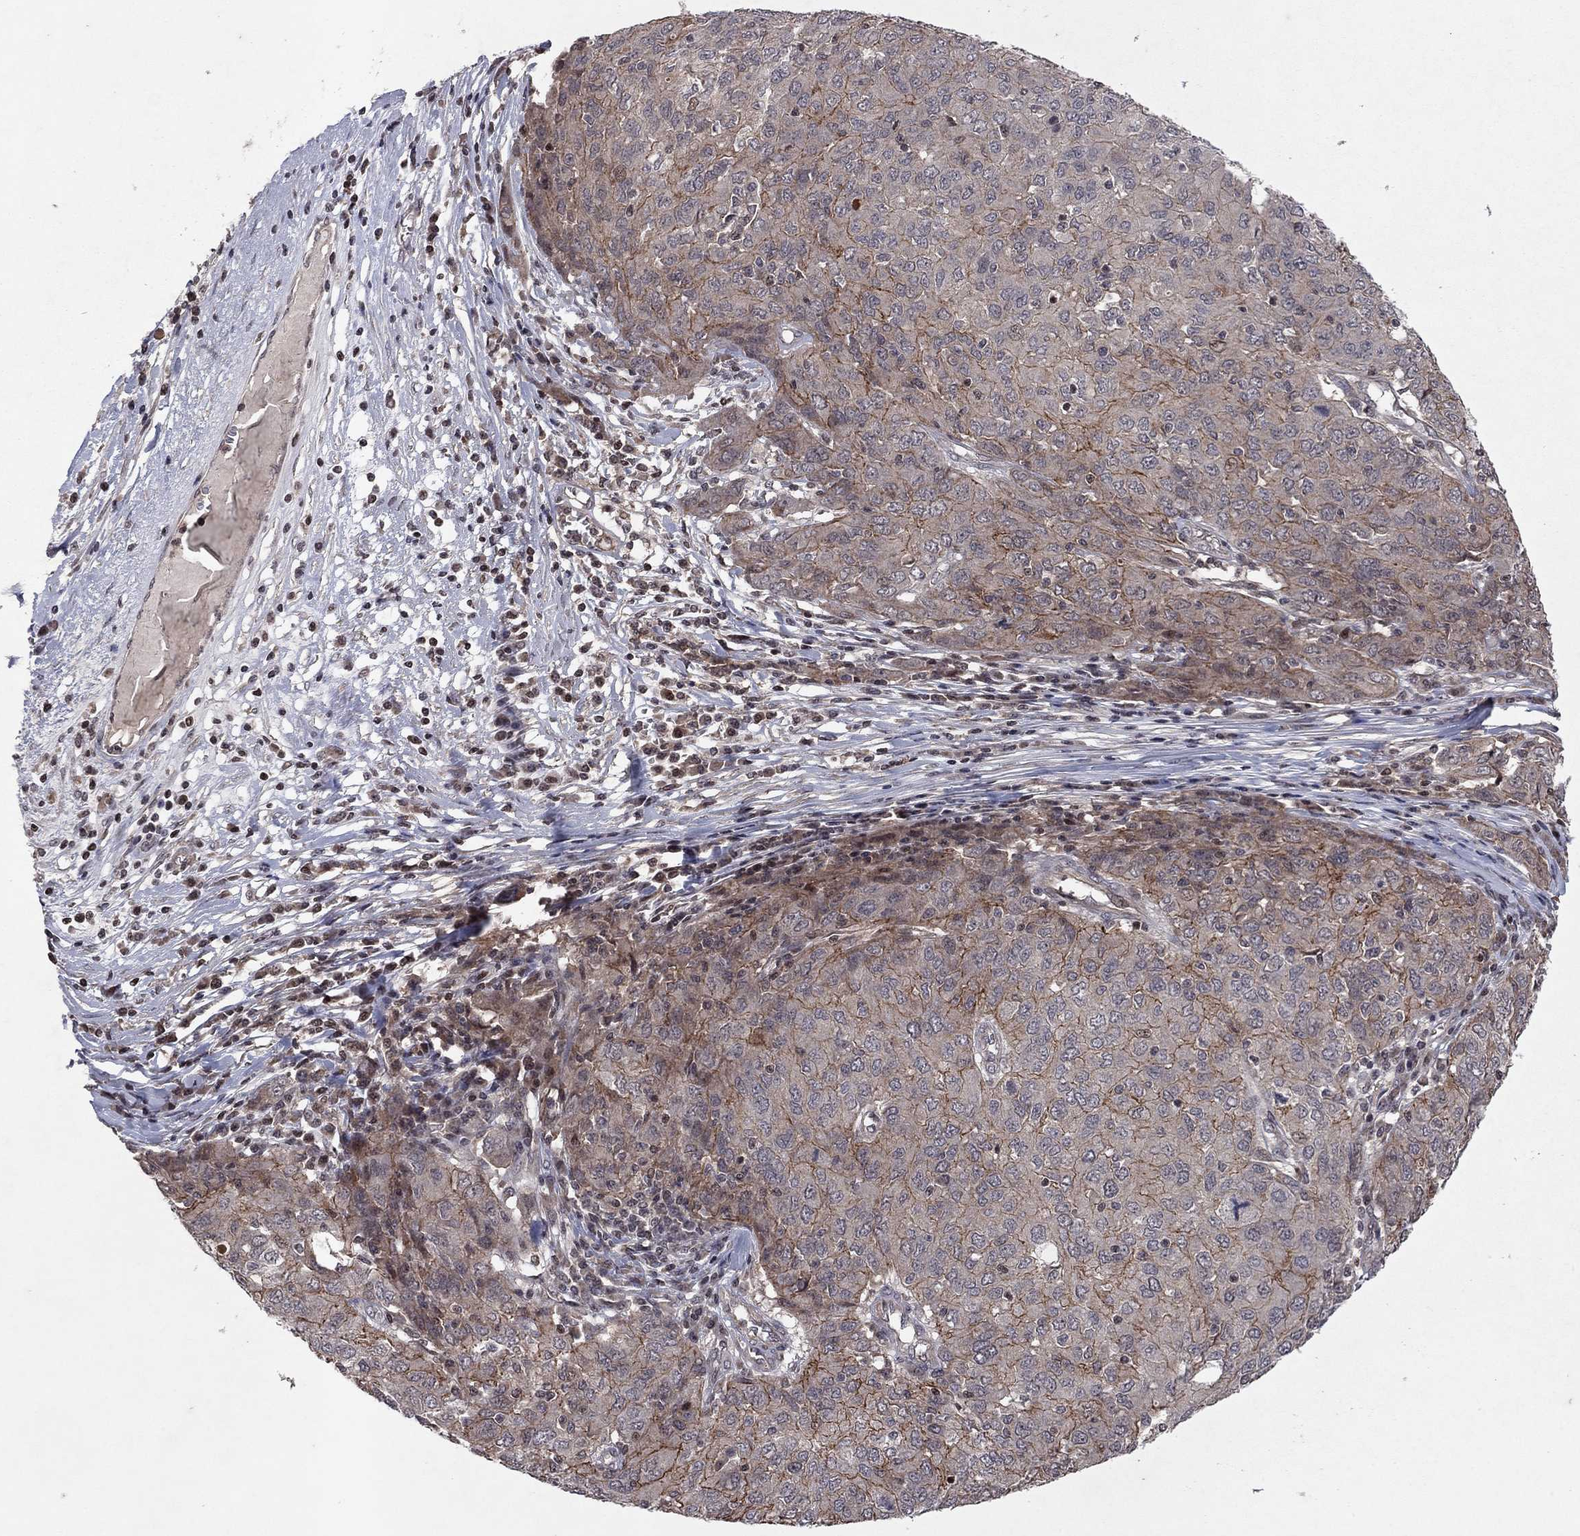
{"staining": {"intensity": "strong", "quantity": "<25%", "location": "cytoplasmic/membranous"}, "tissue": "ovarian cancer", "cell_type": "Tumor cells", "image_type": "cancer", "snomed": [{"axis": "morphology", "description": "Carcinoma, endometroid"}, {"axis": "topography", "description": "Ovary"}], "caption": "Ovarian endometroid carcinoma stained for a protein (brown) displays strong cytoplasmic/membranous positive positivity in approximately <25% of tumor cells.", "gene": "SORBS1", "patient": {"sex": "female", "age": 50}}